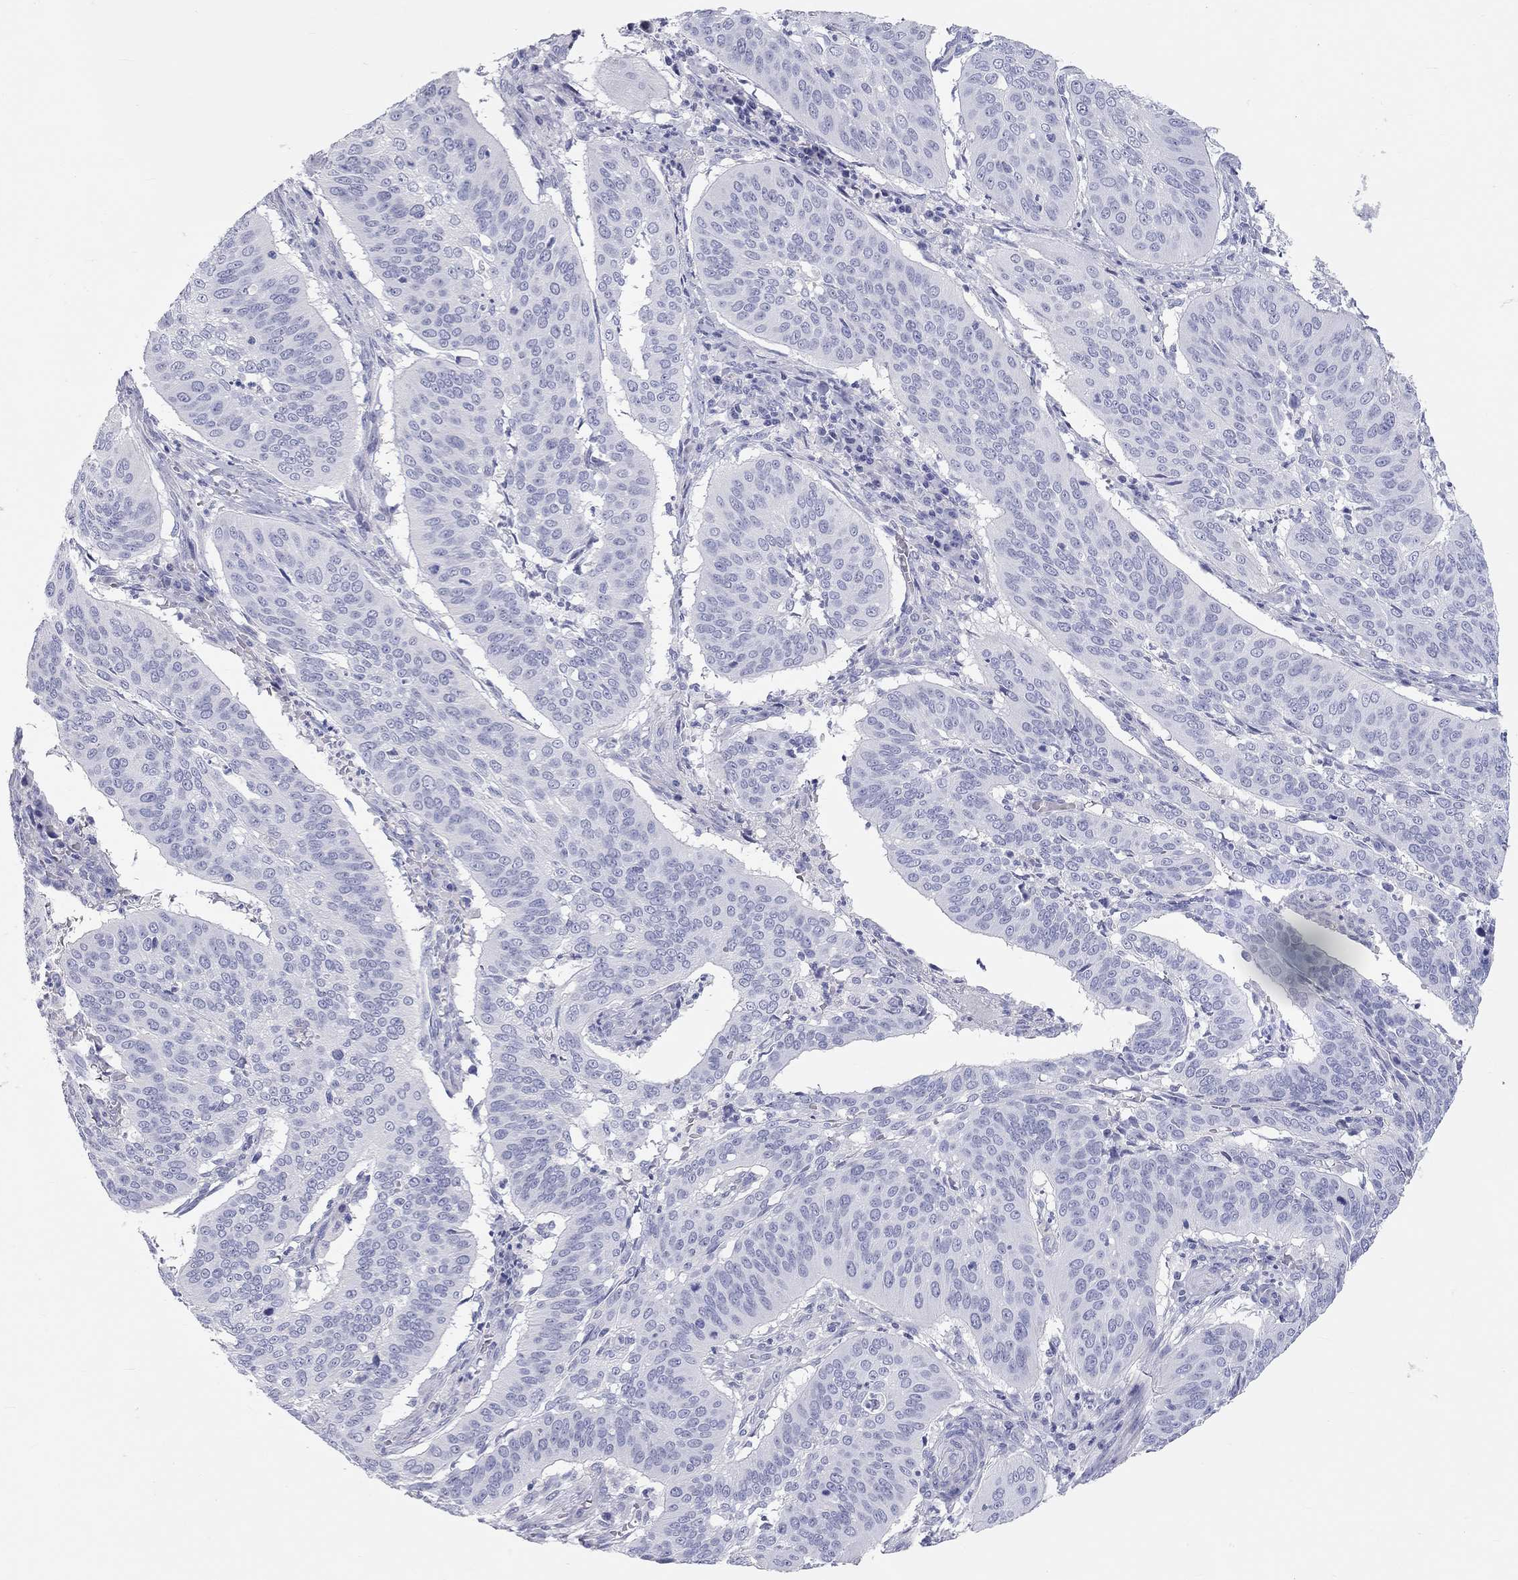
{"staining": {"intensity": "negative", "quantity": "none", "location": "none"}, "tissue": "cervical cancer", "cell_type": "Tumor cells", "image_type": "cancer", "snomed": [{"axis": "morphology", "description": "Normal tissue, NOS"}, {"axis": "morphology", "description": "Squamous cell carcinoma, NOS"}, {"axis": "topography", "description": "Cervix"}], "caption": "Tumor cells show no significant expression in squamous cell carcinoma (cervical).", "gene": "PCDHGC5", "patient": {"sex": "female", "age": 39}}